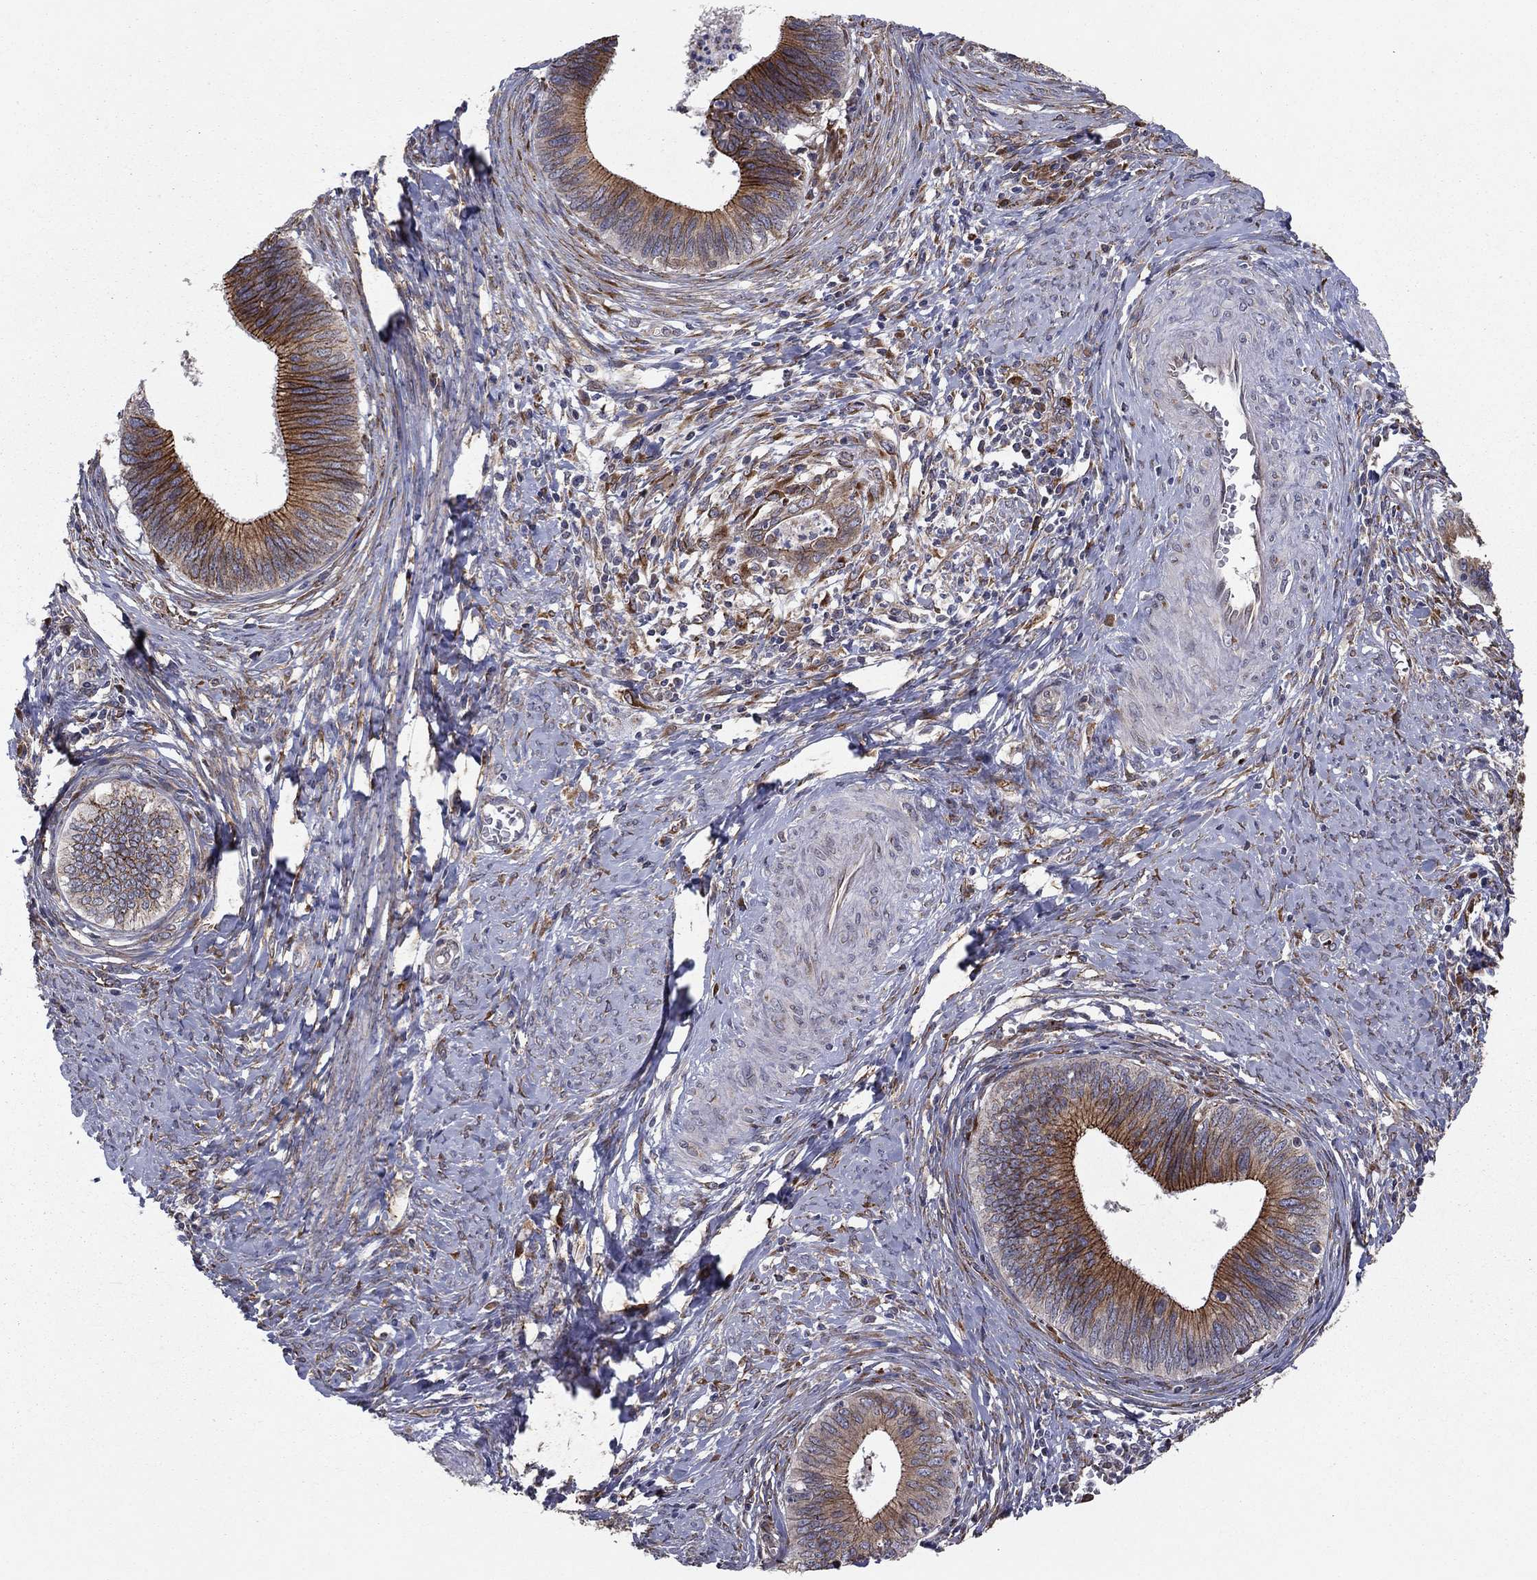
{"staining": {"intensity": "strong", "quantity": "<25%", "location": "cytoplasmic/membranous"}, "tissue": "cervical cancer", "cell_type": "Tumor cells", "image_type": "cancer", "snomed": [{"axis": "morphology", "description": "Adenocarcinoma, NOS"}, {"axis": "topography", "description": "Cervix"}], "caption": "This is a micrograph of immunohistochemistry staining of cervical adenocarcinoma, which shows strong expression in the cytoplasmic/membranous of tumor cells.", "gene": "YIF1A", "patient": {"sex": "female", "age": 42}}